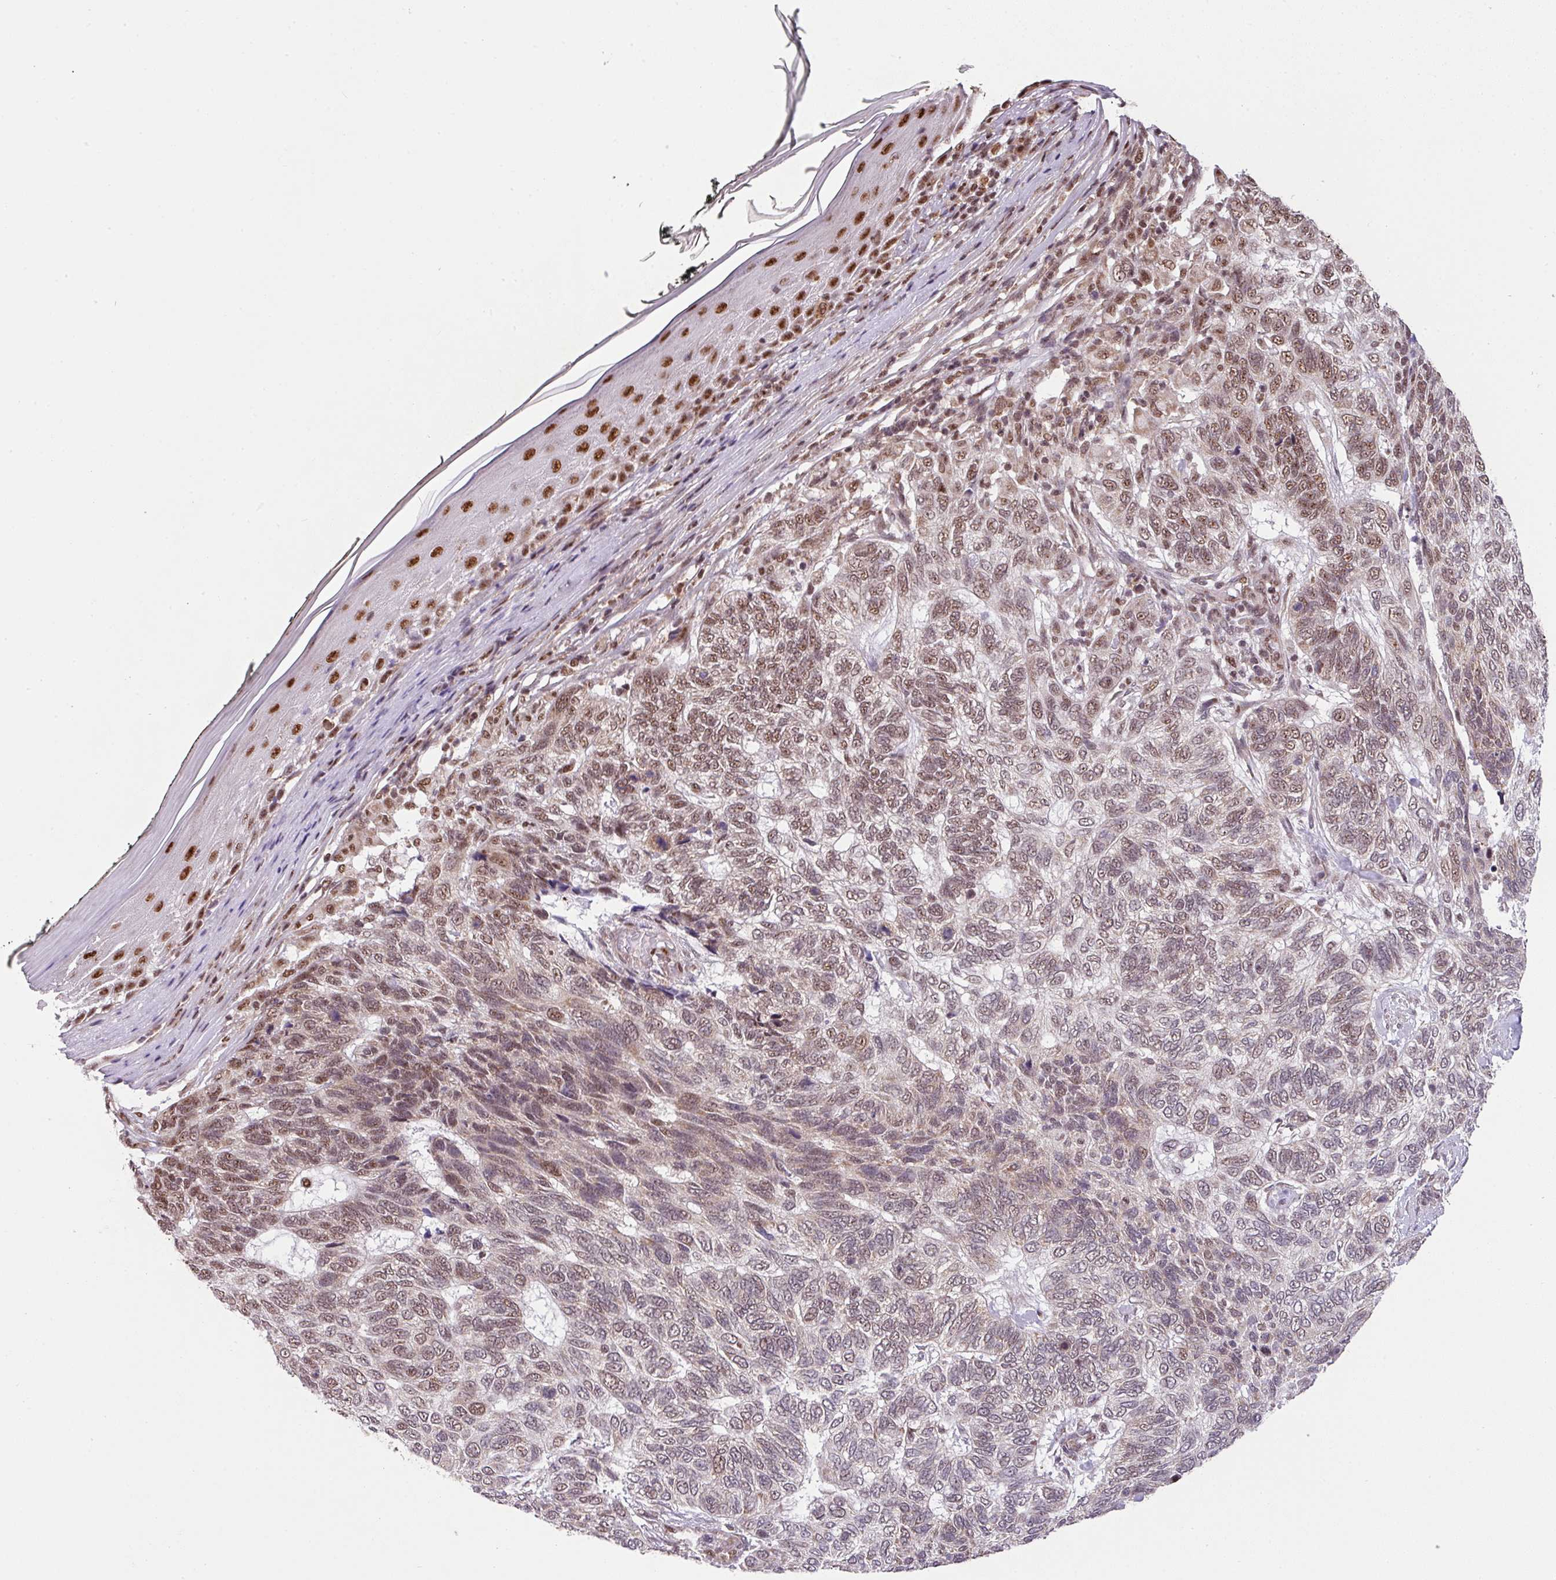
{"staining": {"intensity": "moderate", "quantity": "25%-75%", "location": "nuclear"}, "tissue": "skin cancer", "cell_type": "Tumor cells", "image_type": "cancer", "snomed": [{"axis": "morphology", "description": "Basal cell carcinoma"}, {"axis": "topography", "description": "Skin"}], "caption": "A brown stain highlights moderate nuclear staining of a protein in skin cancer tumor cells.", "gene": "PLK1", "patient": {"sex": "female", "age": 65}}